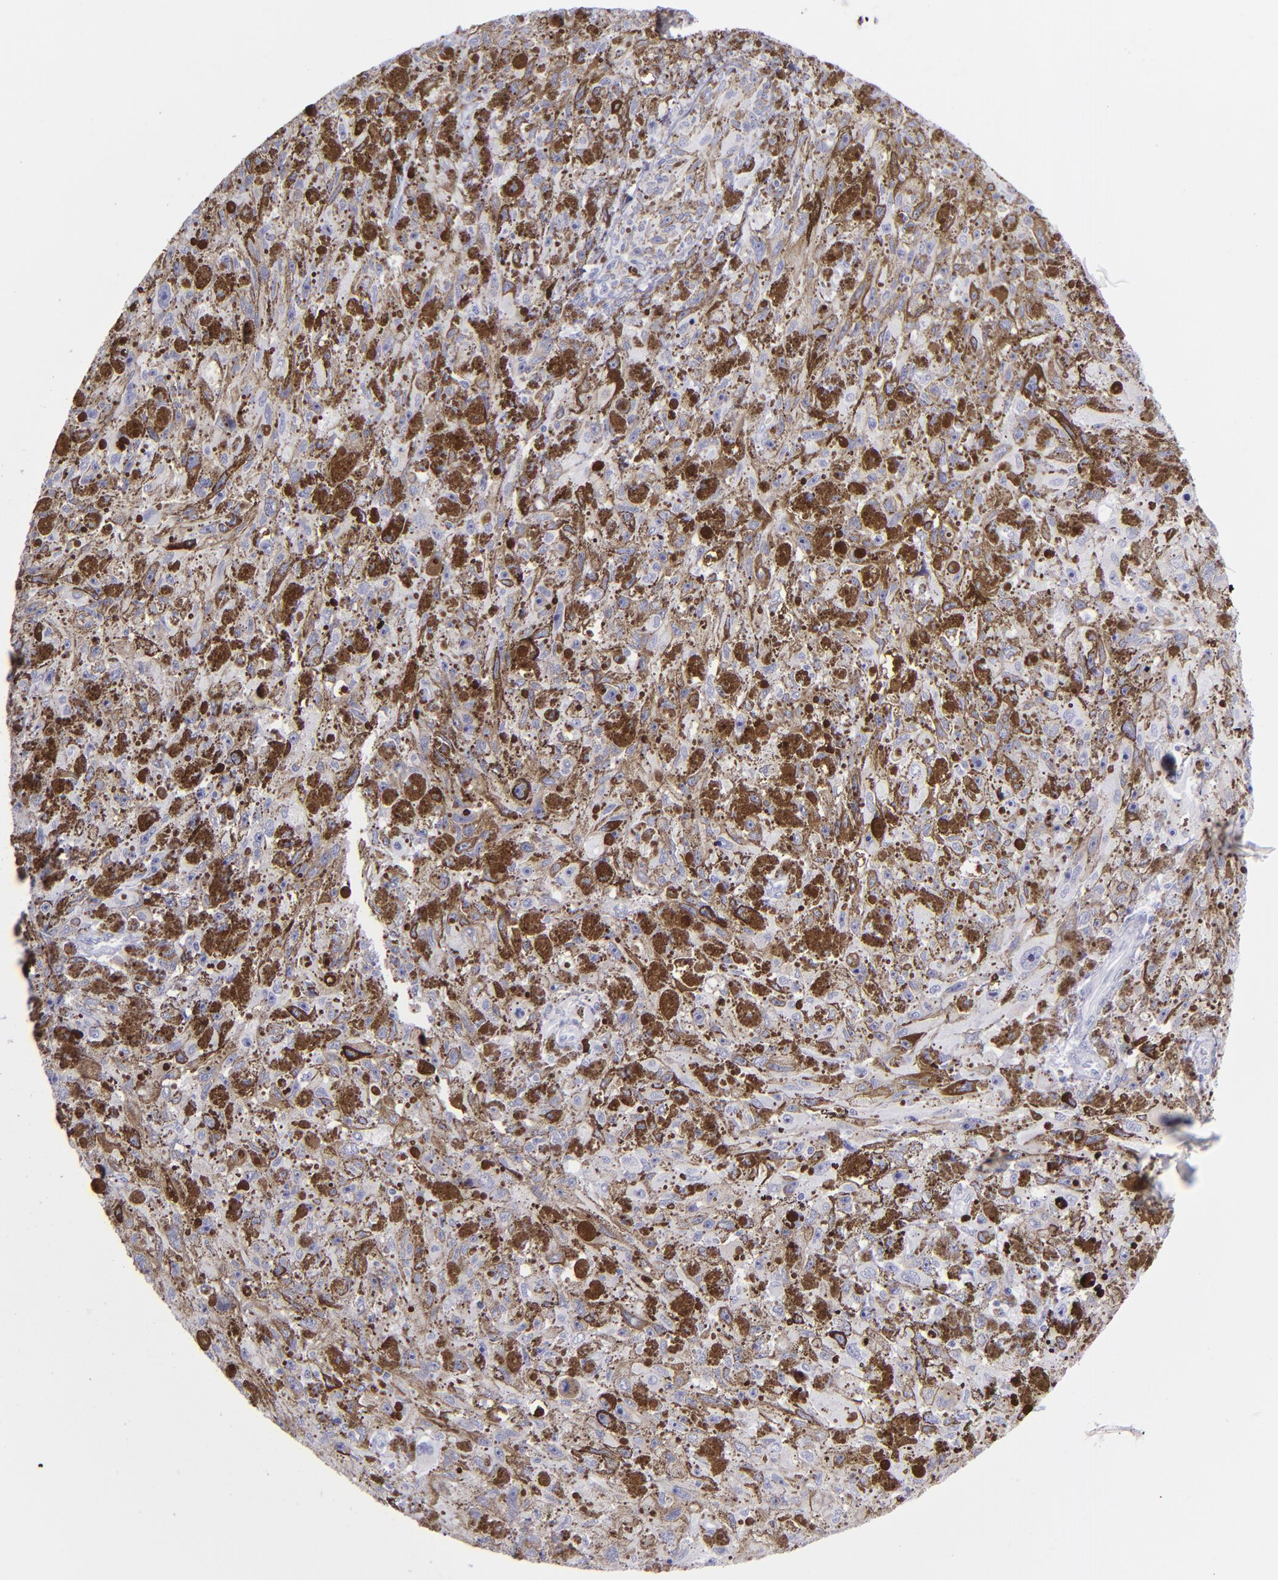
{"staining": {"intensity": "negative", "quantity": "none", "location": "none"}, "tissue": "melanoma", "cell_type": "Tumor cells", "image_type": "cancer", "snomed": [{"axis": "morphology", "description": "Malignant melanoma, NOS"}, {"axis": "topography", "description": "Skin"}], "caption": "This image is of malignant melanoma stained with IHC to label a protein in brown with the nuclei are counter-stained blue. There is no staining in tumor cells.", "gene": "CD22", "patient": {"sex": "female", "age": 104}}